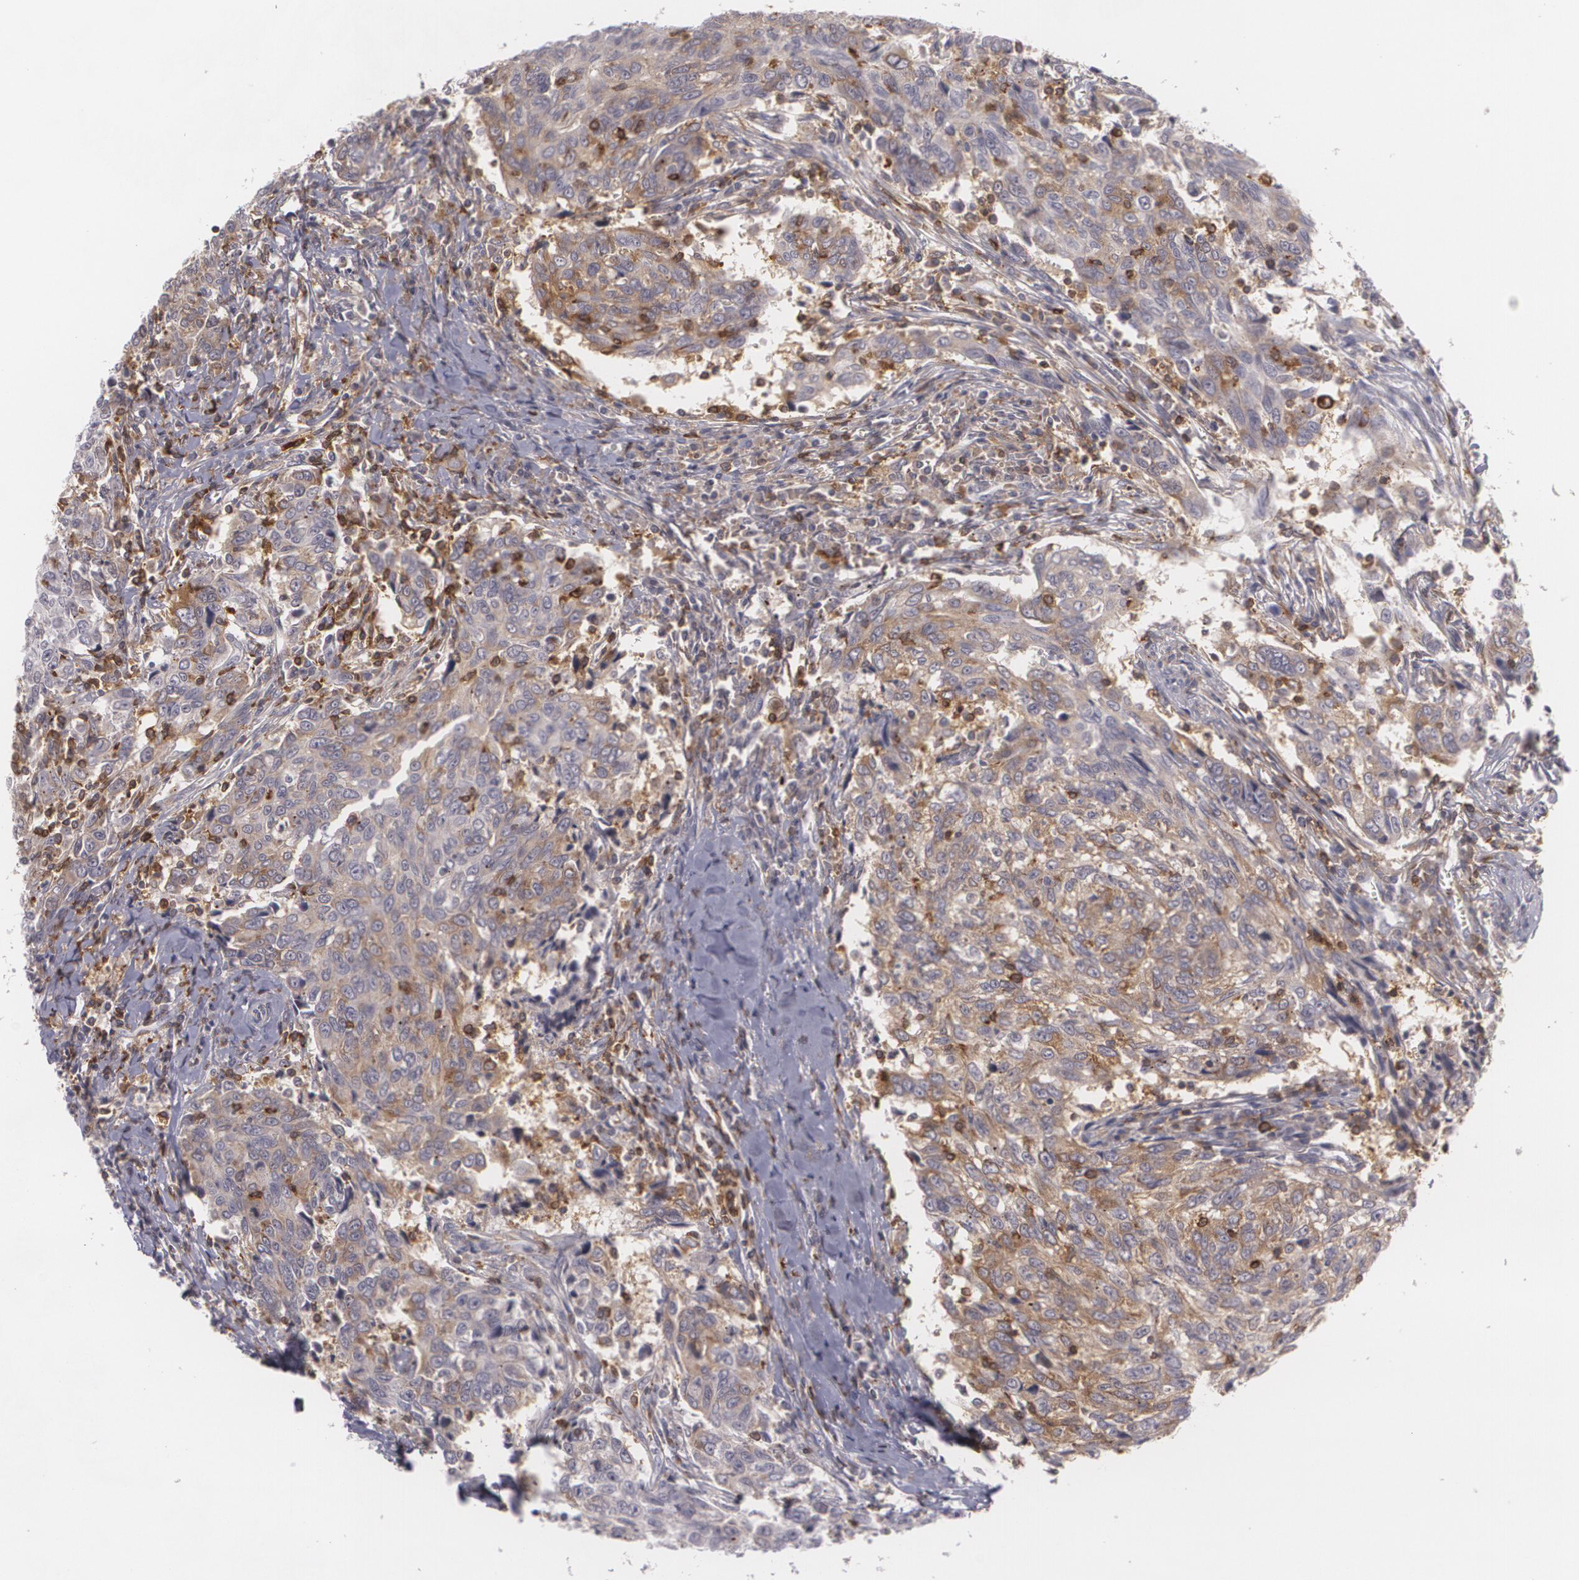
{"staining": {"intensity": "moderate", "quantity": ">75%", "location": "cytoplasmic/membranous"}, "tissue": "breast cancer", "cell_type": "Tumor cells", "image_type": "cancer", "snomed": [{"axis": "morphology", "description": "Duct carcinoma"}, {"axis": "topography", "description": "Breast"}], "caption": "About >75% of tumor cells in human breast cancer reveal moderate cytoplasmic/membranous protein expression as visualized by brown immunohistochemical staining.", "gene": "BIN1", "patient": {"sex": "female", "age": 50}}